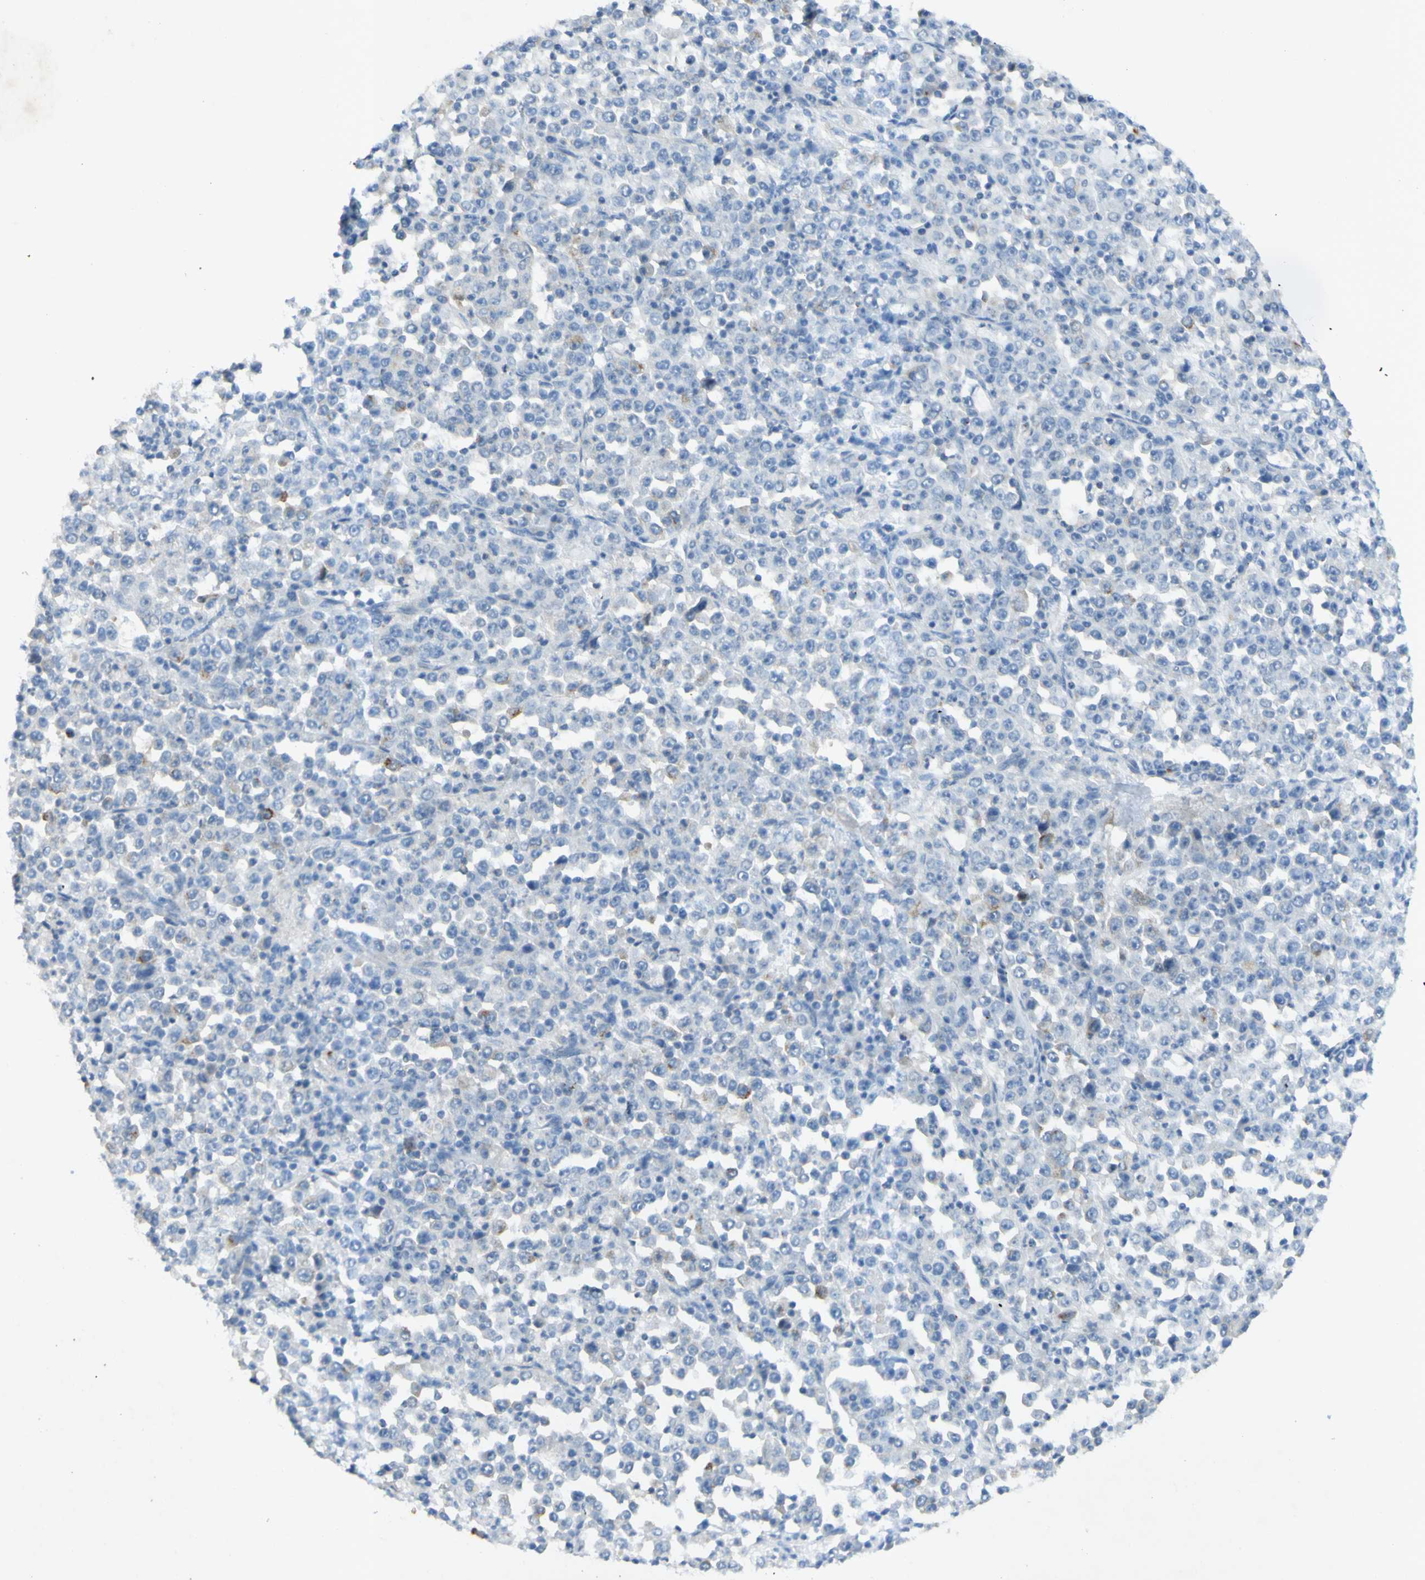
{"staining": {"intensity": "weak", "quantity": "<25%", "location": "cytoplasmic/membranous"}, "tissue": "stomach cancer", "cell_type": "Tumor cells", "image_type": "cancer", "snomed": [{"axis": "morphology", "description": "Normal tissue, NOS"}, {"axis": "morphology", "description": "Adenocarcinoma, NOS"}, {"axis": "topography", "description": "Stomach, upper"}, {"axis": "topography", "description": "Stomach"}], "caption": "The IHC image has no significant expression in tumor cells of adenocarcinoma (stomach) tissue.", "gene": "GDF15", "patient": {"sex": "male", "age": 59}}